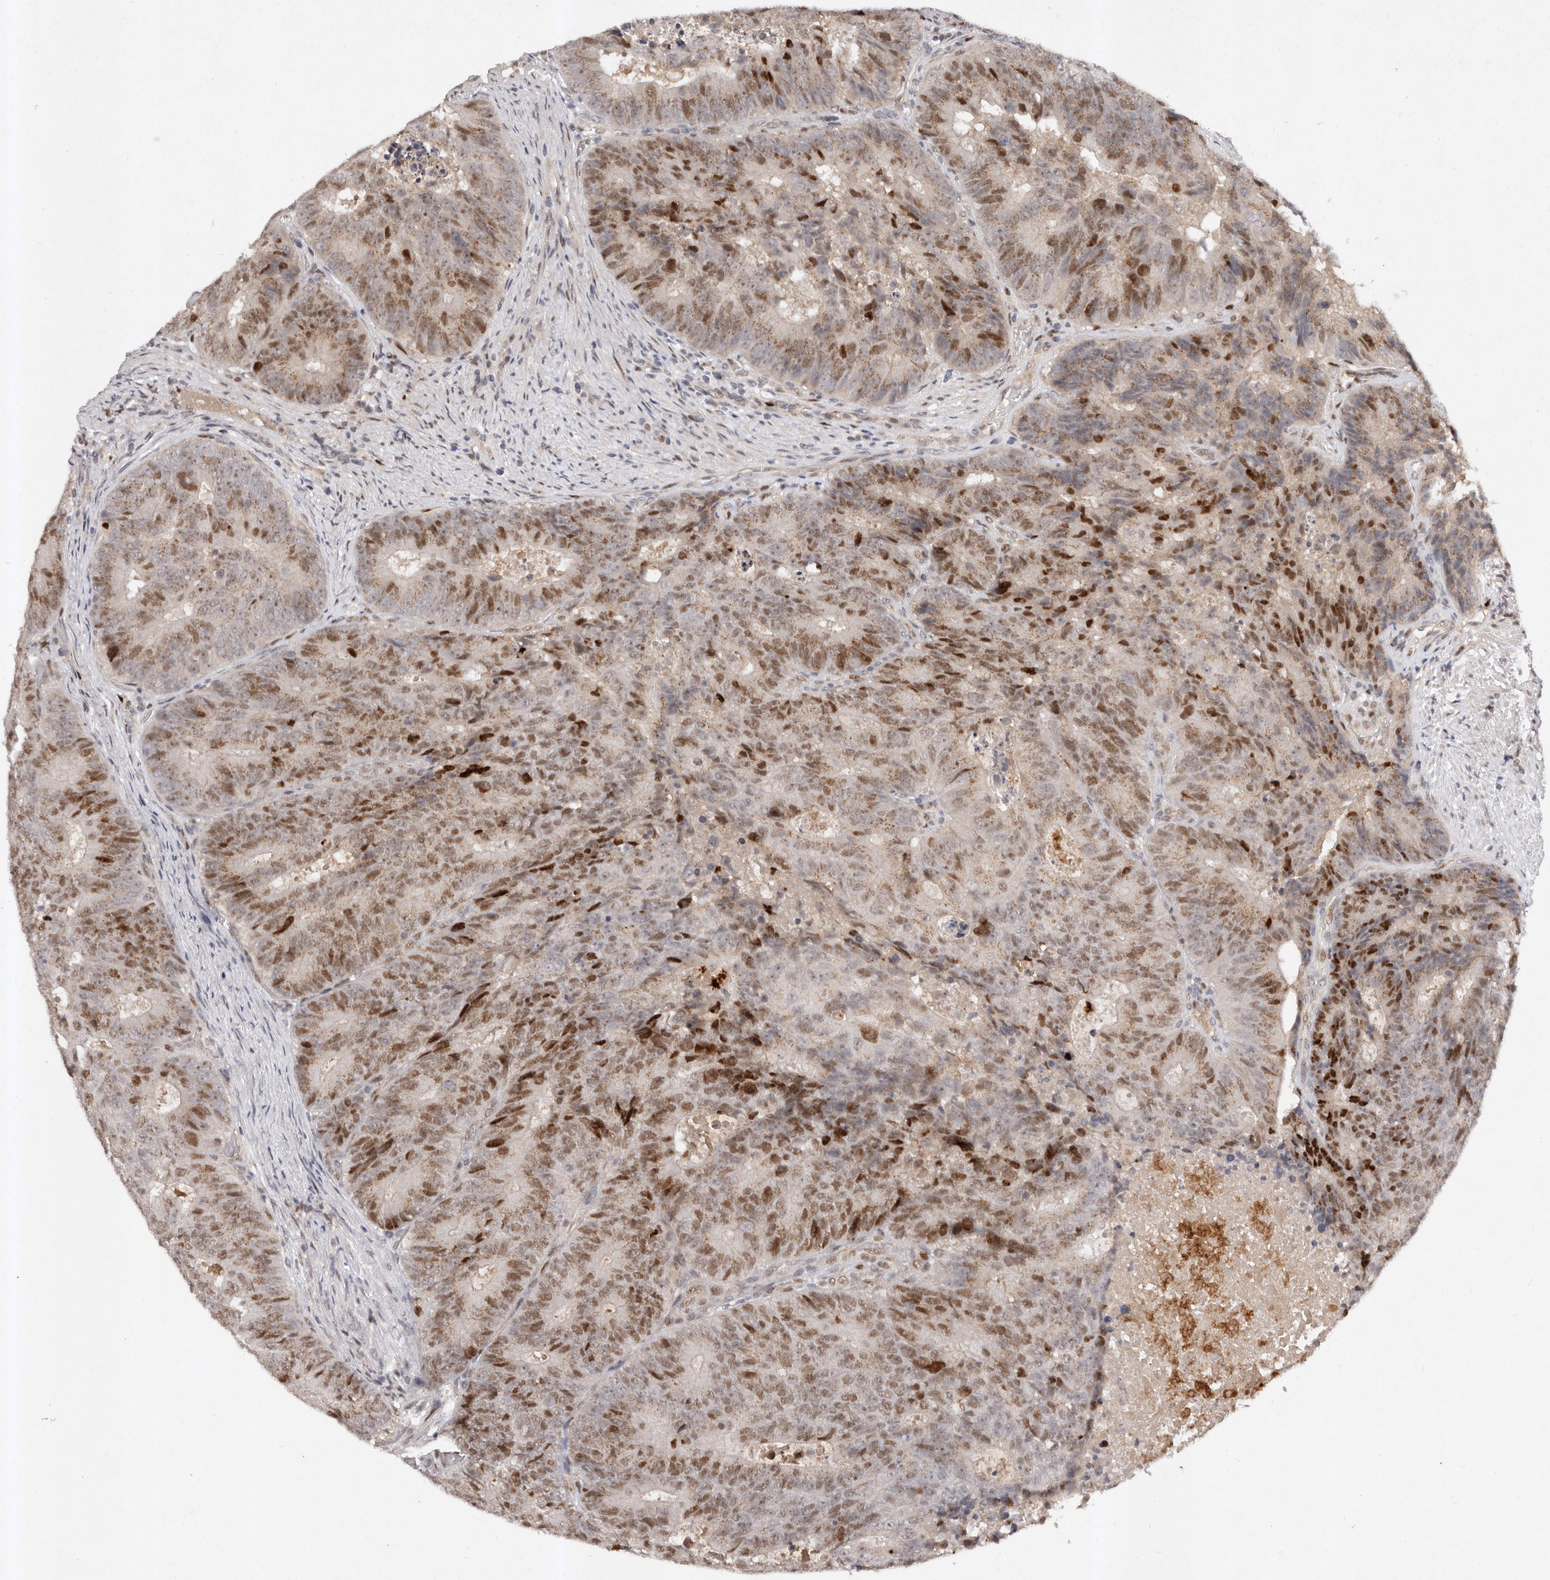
{"staining": {"intensity": "strong", "quantity": "25%-75%", "location": "nuclear"}, "tissue": "colorectal cancer", "cell_type": "Tumor cells", "image_type": "cancer", "snomed": [{"axis": "morphology", "description": "Adenocarcinoma, NOS"}, {"axis": "topography", "description": "Colon"}], "caption": "An immunohistochemistry (IHC) photomicrograph of neoplastic tissue is shown. Protein staining in brown highlights strong nuclear positivity in colorectal adenocarcinoma within tumor cells.", "gene": "KLF7", "patient": {"sex": "male", "age": 87}}